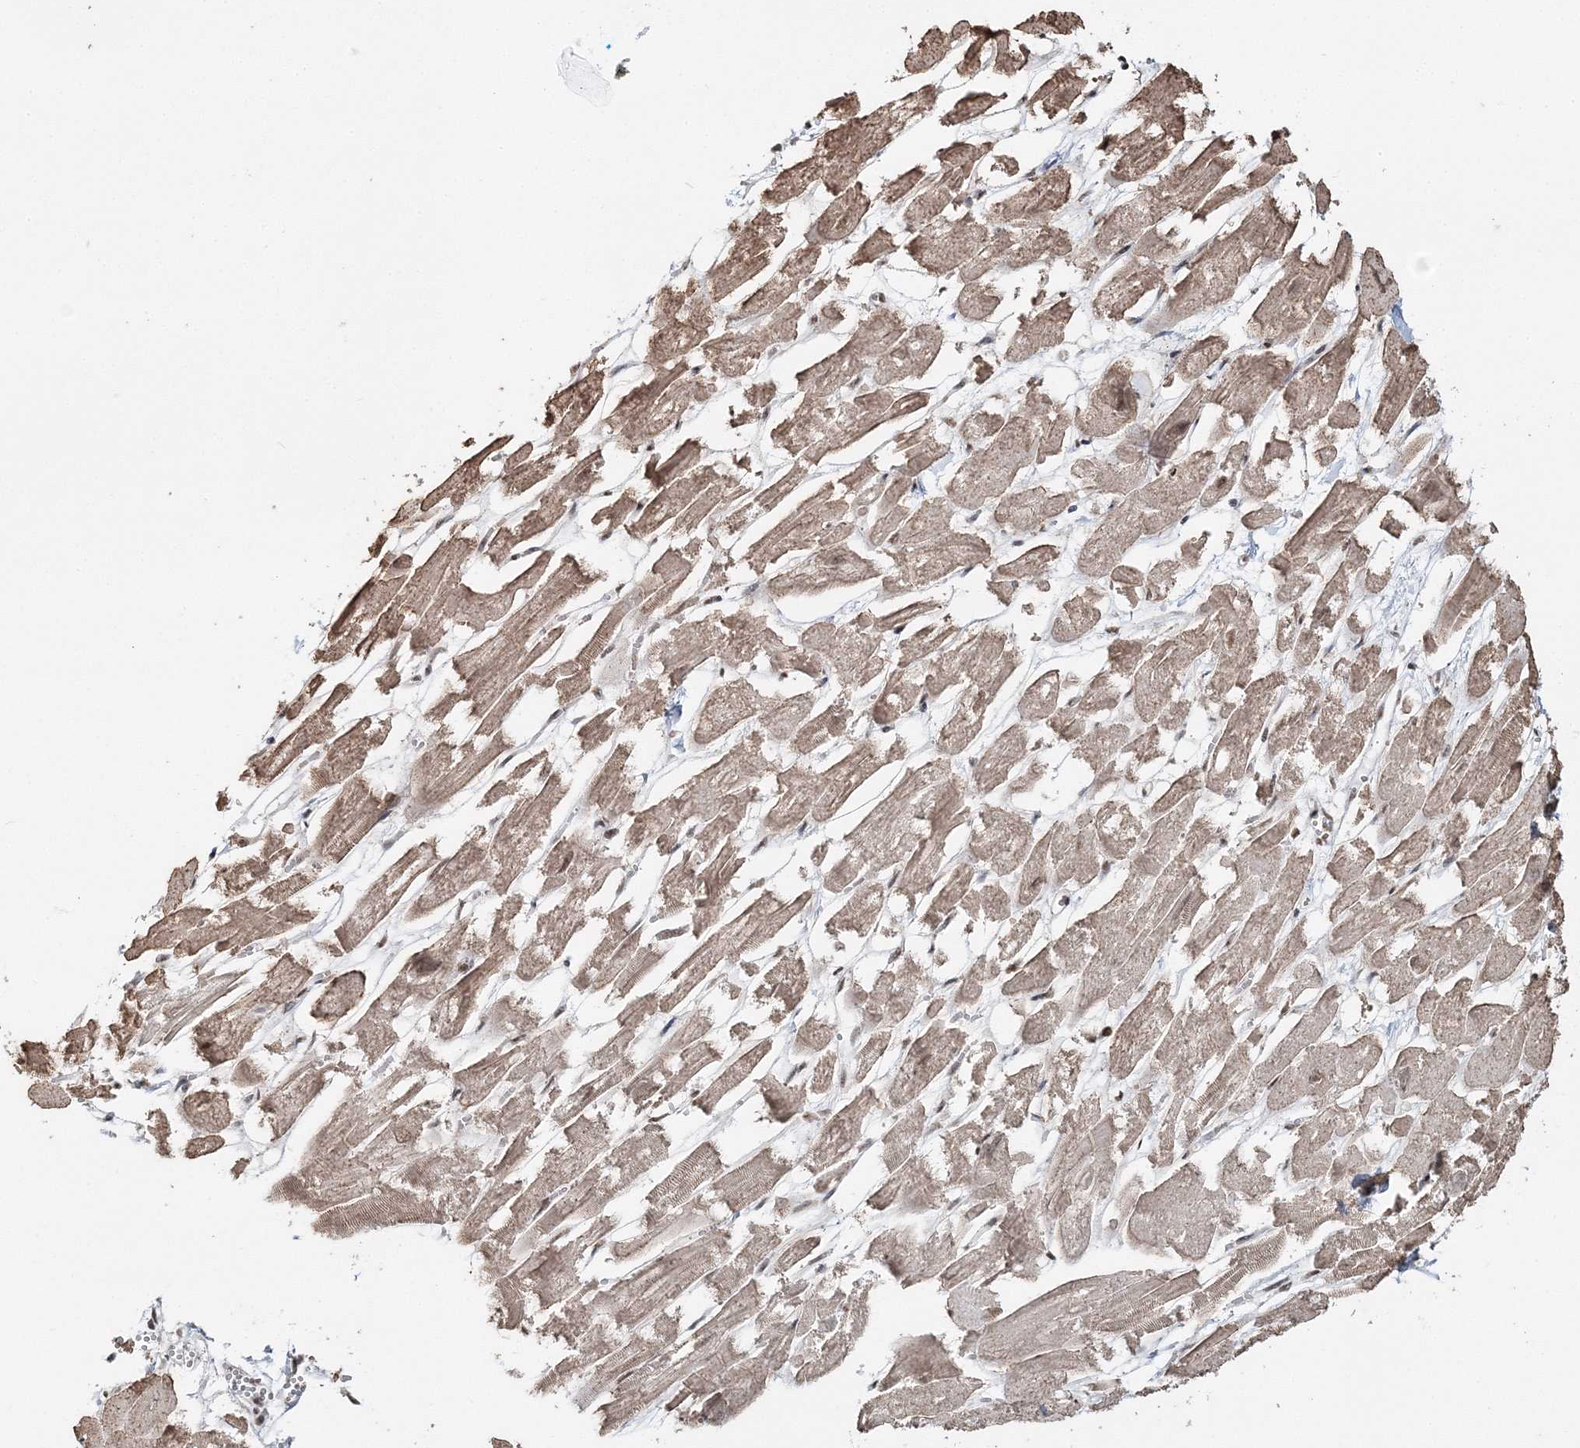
{"staining": {"intensity": "moderate", "quantity": ">75%", "location": "cytoplasmic/membranous,nuclear"}, "tissue": "heart muscle", "cell_type": "Cardiomyocytes", "image_type": "normal", "snomed": [{"axis": "morphology", "description": "Normal tissue, NOS"}, {"axis": "topography", "description": "Heart"}], "caption": "Protein expression analysis of unremarkable heart muscle exhibits moderate cytoplasmic/membranous,nuclear staining in about >75% of cardiomyocytes. (IHC, brightfield microscopy, high magnification).", "gene": "ENSG00000290315", "patient": {"sex": "male", "age": 54}}